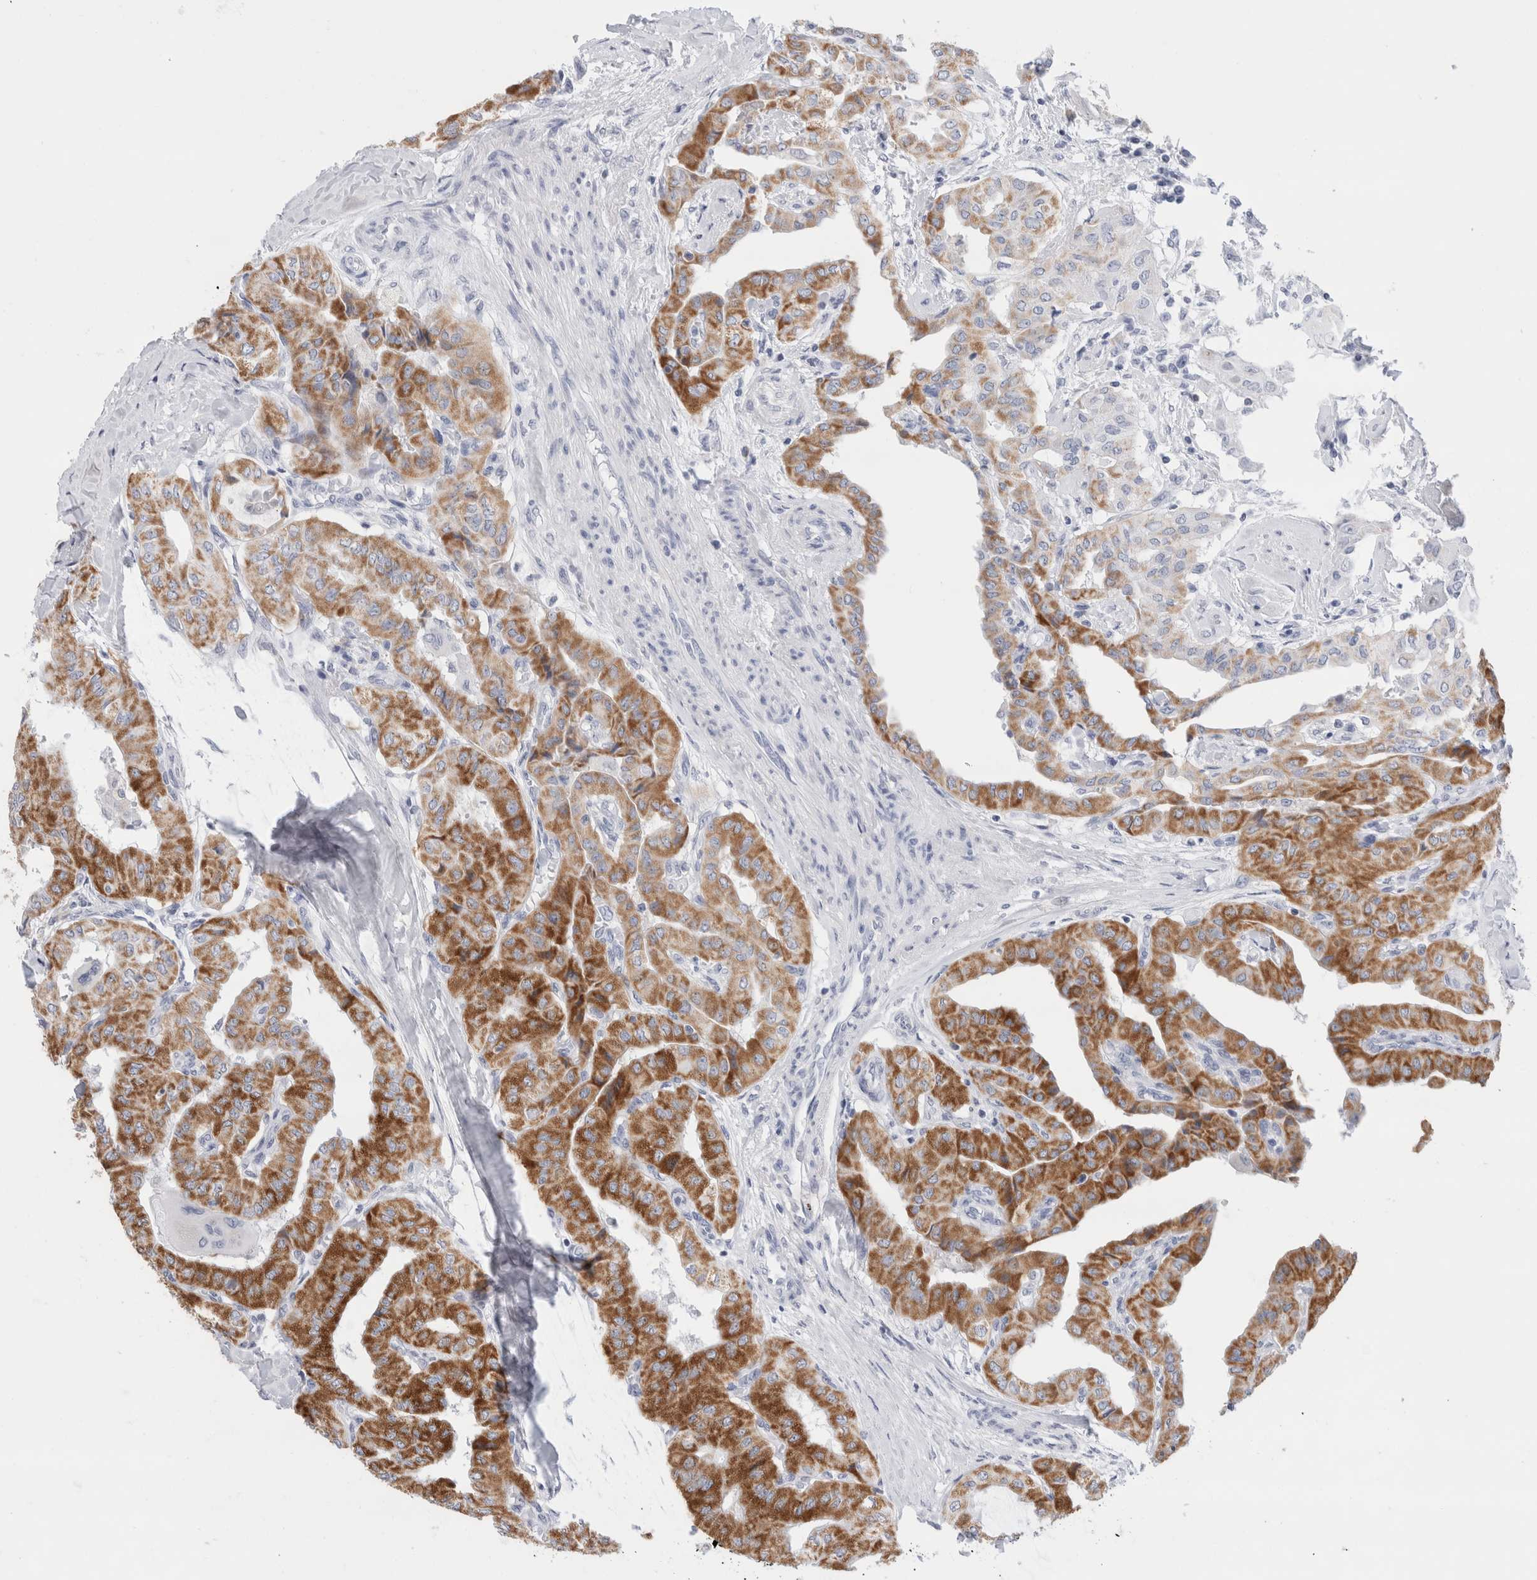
{"staining": {"intensity": "strong", "quantity": "25%-75%", "location": "cytoplasmic/membranous"}, "tissue": "thyroid cancer", "cell_type": "Tumor cells", "image_type": "cancer", "snomed": [{"axis": "morphology", "description": "Papillary adenocarcinoma, NOS"}, {"axis": "topography", "description": "Thyroid gland"}], "caption": "This is an image of IHC staining of thyroid cancer, which shows strong positivity in the cytoplasmic/membranous of tumor cells.", "gene": "ECHDC2", "patient": {"sex": "female", "age": 59}}